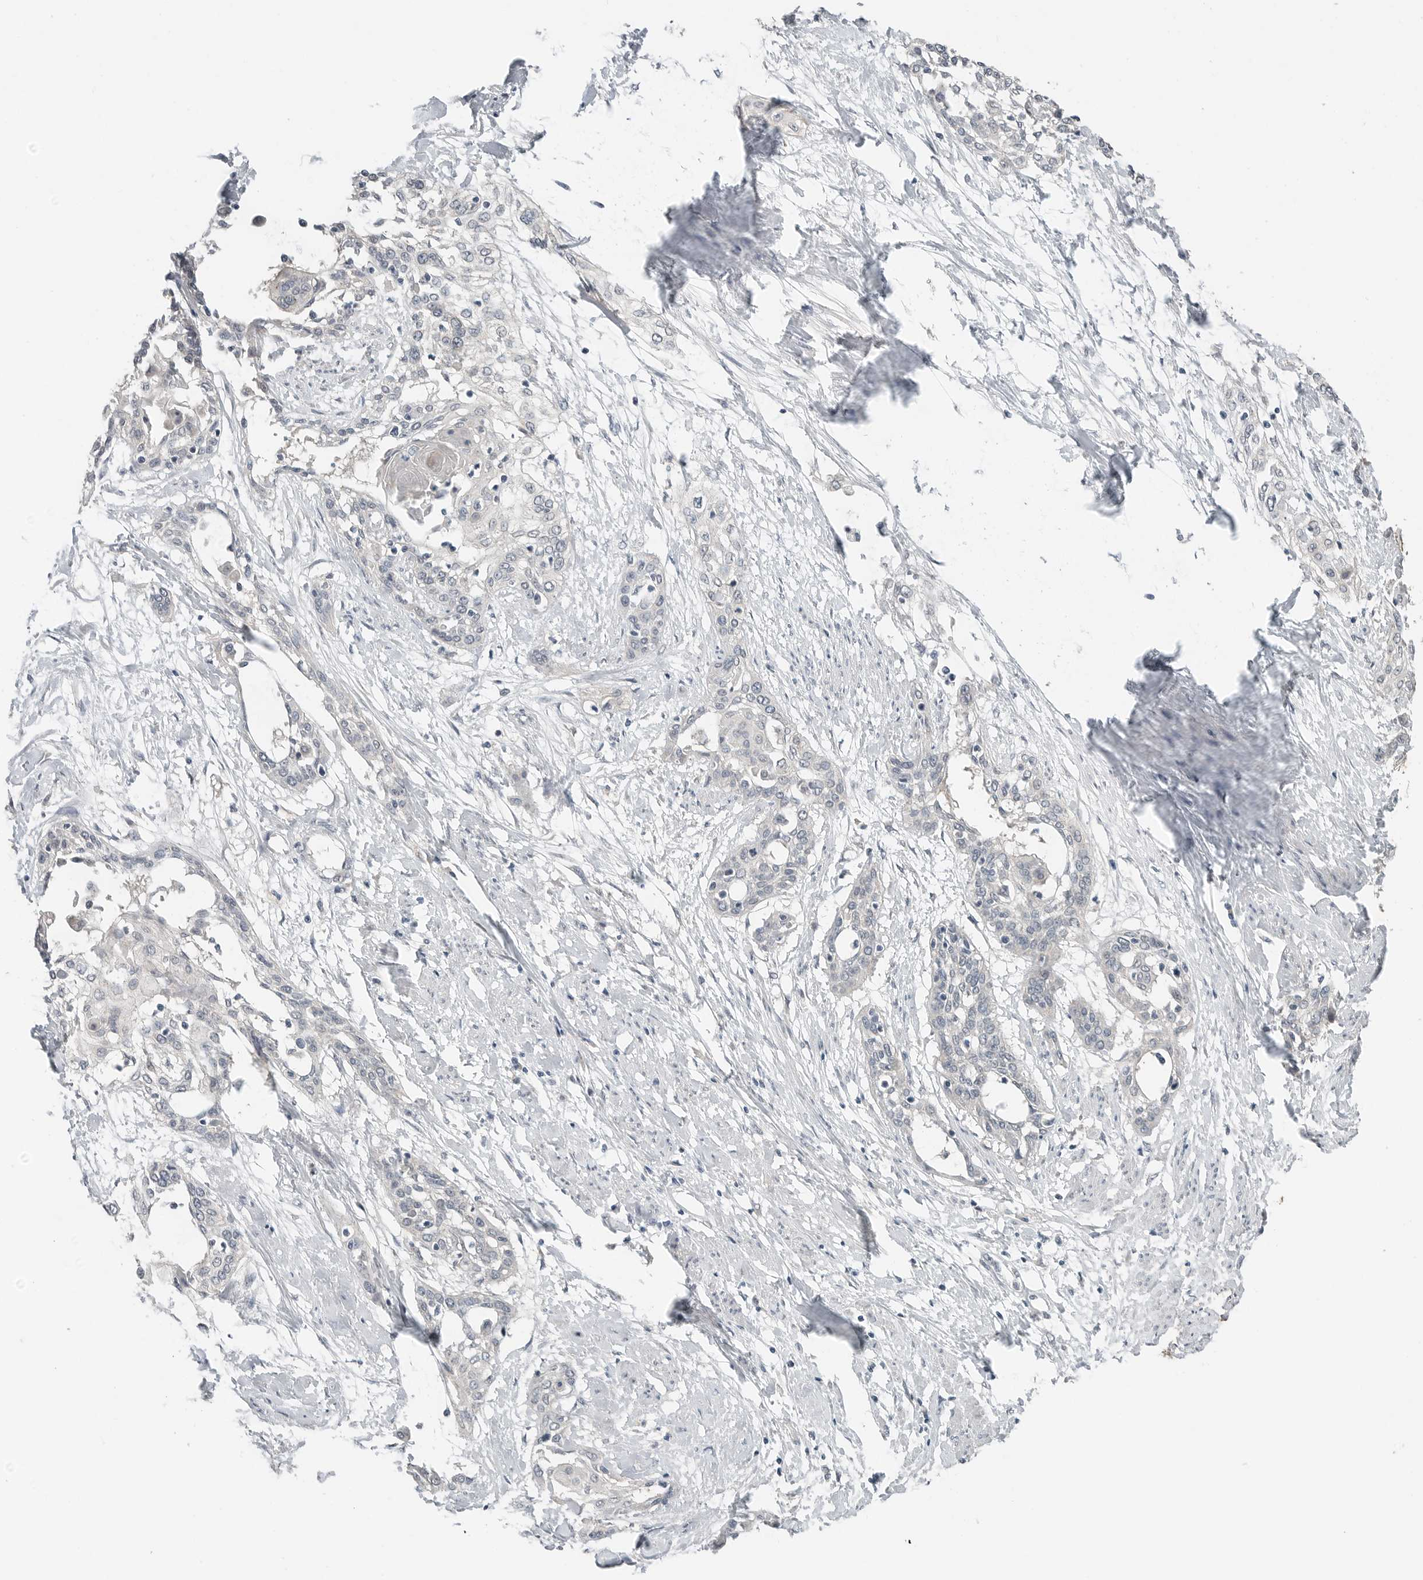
{"staining": {"intensity": "negative", "quantity": "none", "location": "none"}, "tissue": "cervical cancer", "cell_type": "Tumor cells", "image_type": "cancer", "snomed": [{"axis": "morphology", "description": "Squamous cell carcinoma, NOS"}, {"axis": "topography", "description": "Cervix"}], "caption": "Tumor cells show no significant positivity in squamous cell carcinoma (cervical). The staining is performed using DAB brown chromogen with nuclei counter-stained in using hematoxylin.", "gene": "FCRLB", "patient": {"sex": "female", "age": 57}}